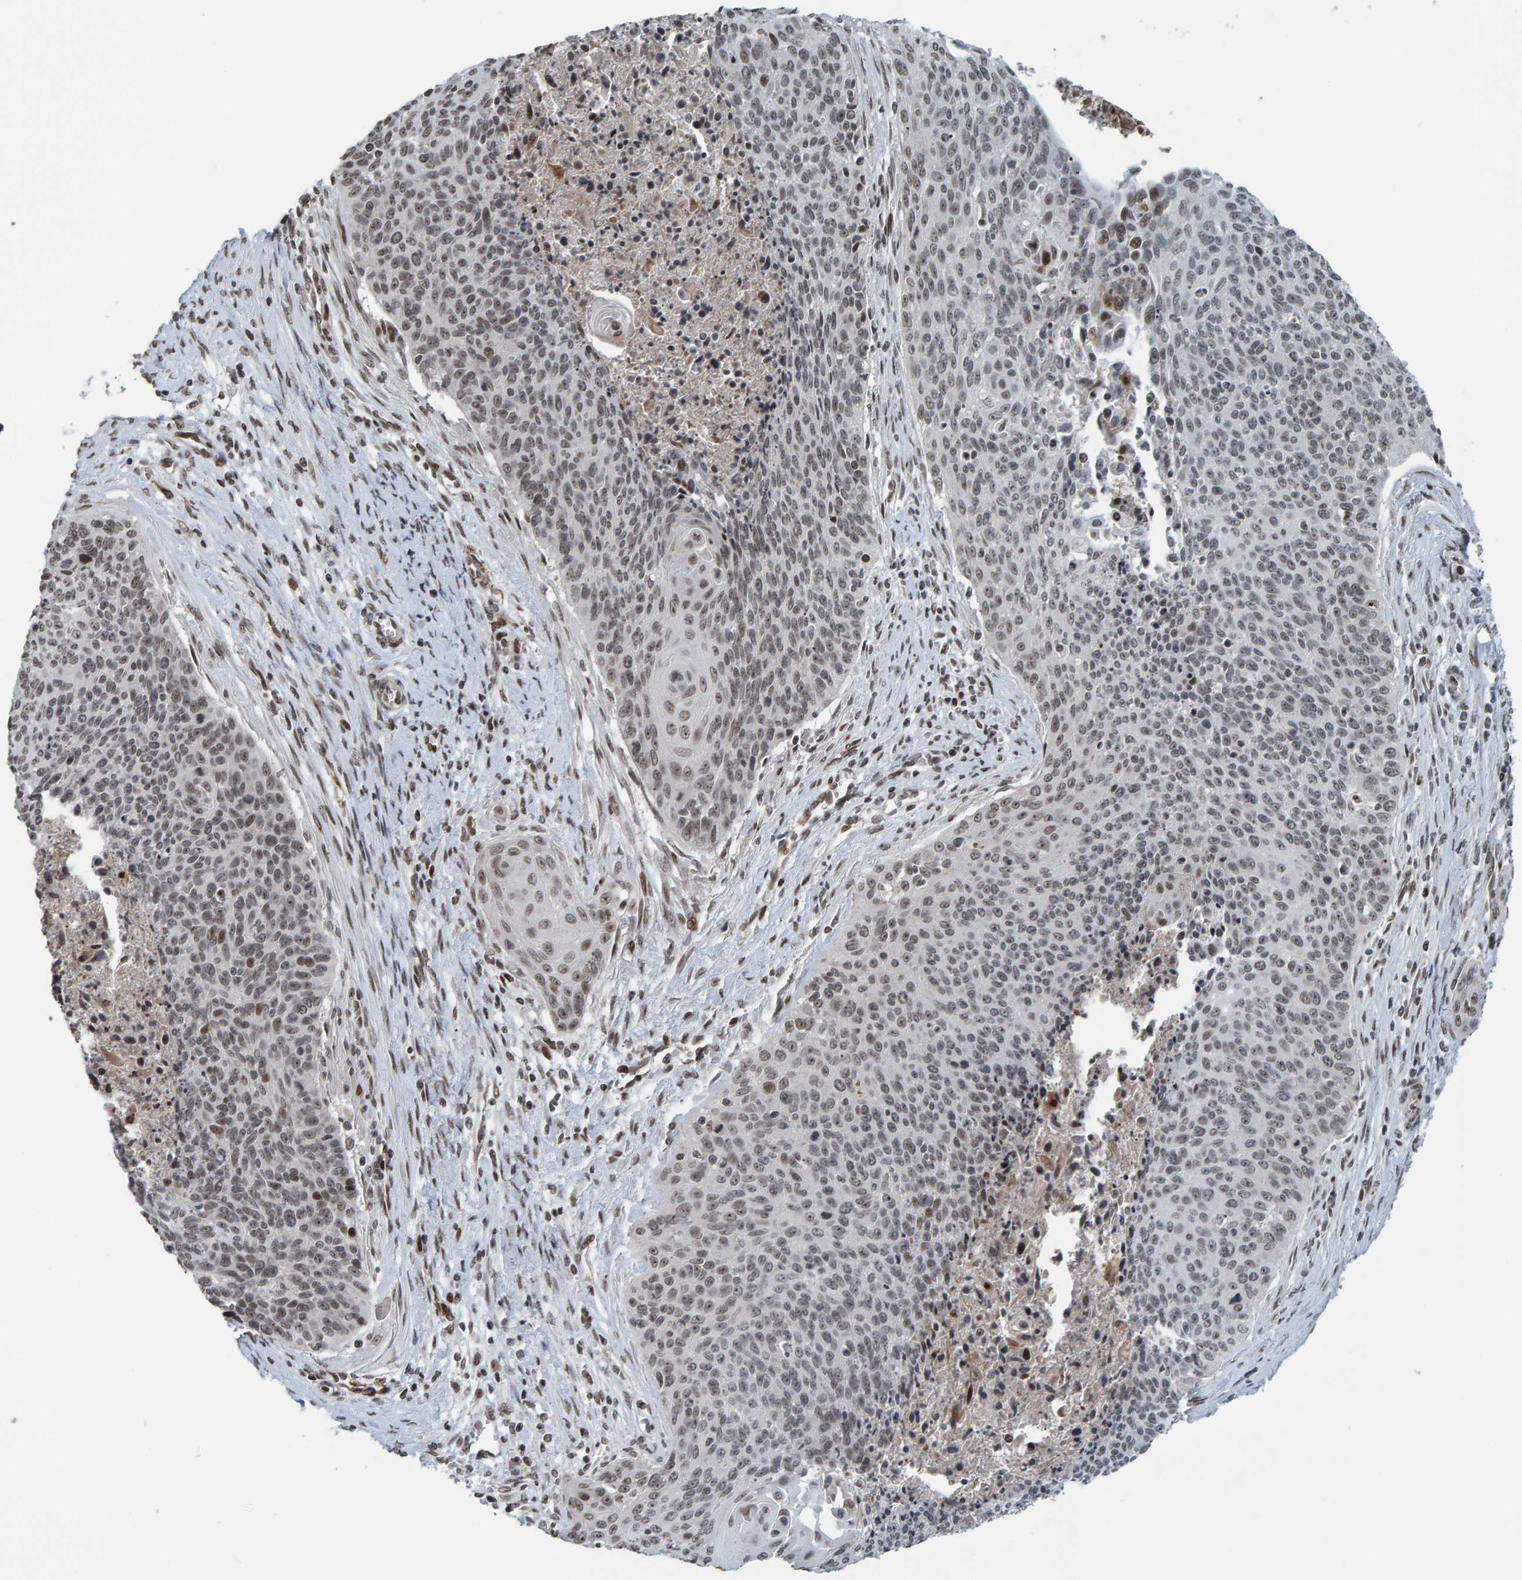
{"staining": {"intensity": "moderate", "quantity": "<25%", "location": "nuclear"}, "tissue": "cervical cancer", "cell_type": "Tumor cells", "image_type": "cancer", "snomed": [{"axis": "morphology", "description": "Squamous cell carcinoma, NOS"}, {"axis": "topography", "description": "Cervix"}], "caption": "High-power microscopy captured an immunohistochemistry photomicrograph of cervical squamous cell carcinoma, revealing moderate nuclear positivity in approximately <25% of tumor cells. (DAB (3,3'-diaminobenzidine) IHC, brown staining for protein, blue staining for nuclei).", "gene": "ZNF366", "patient": {"sex": "female", "age": 55}}